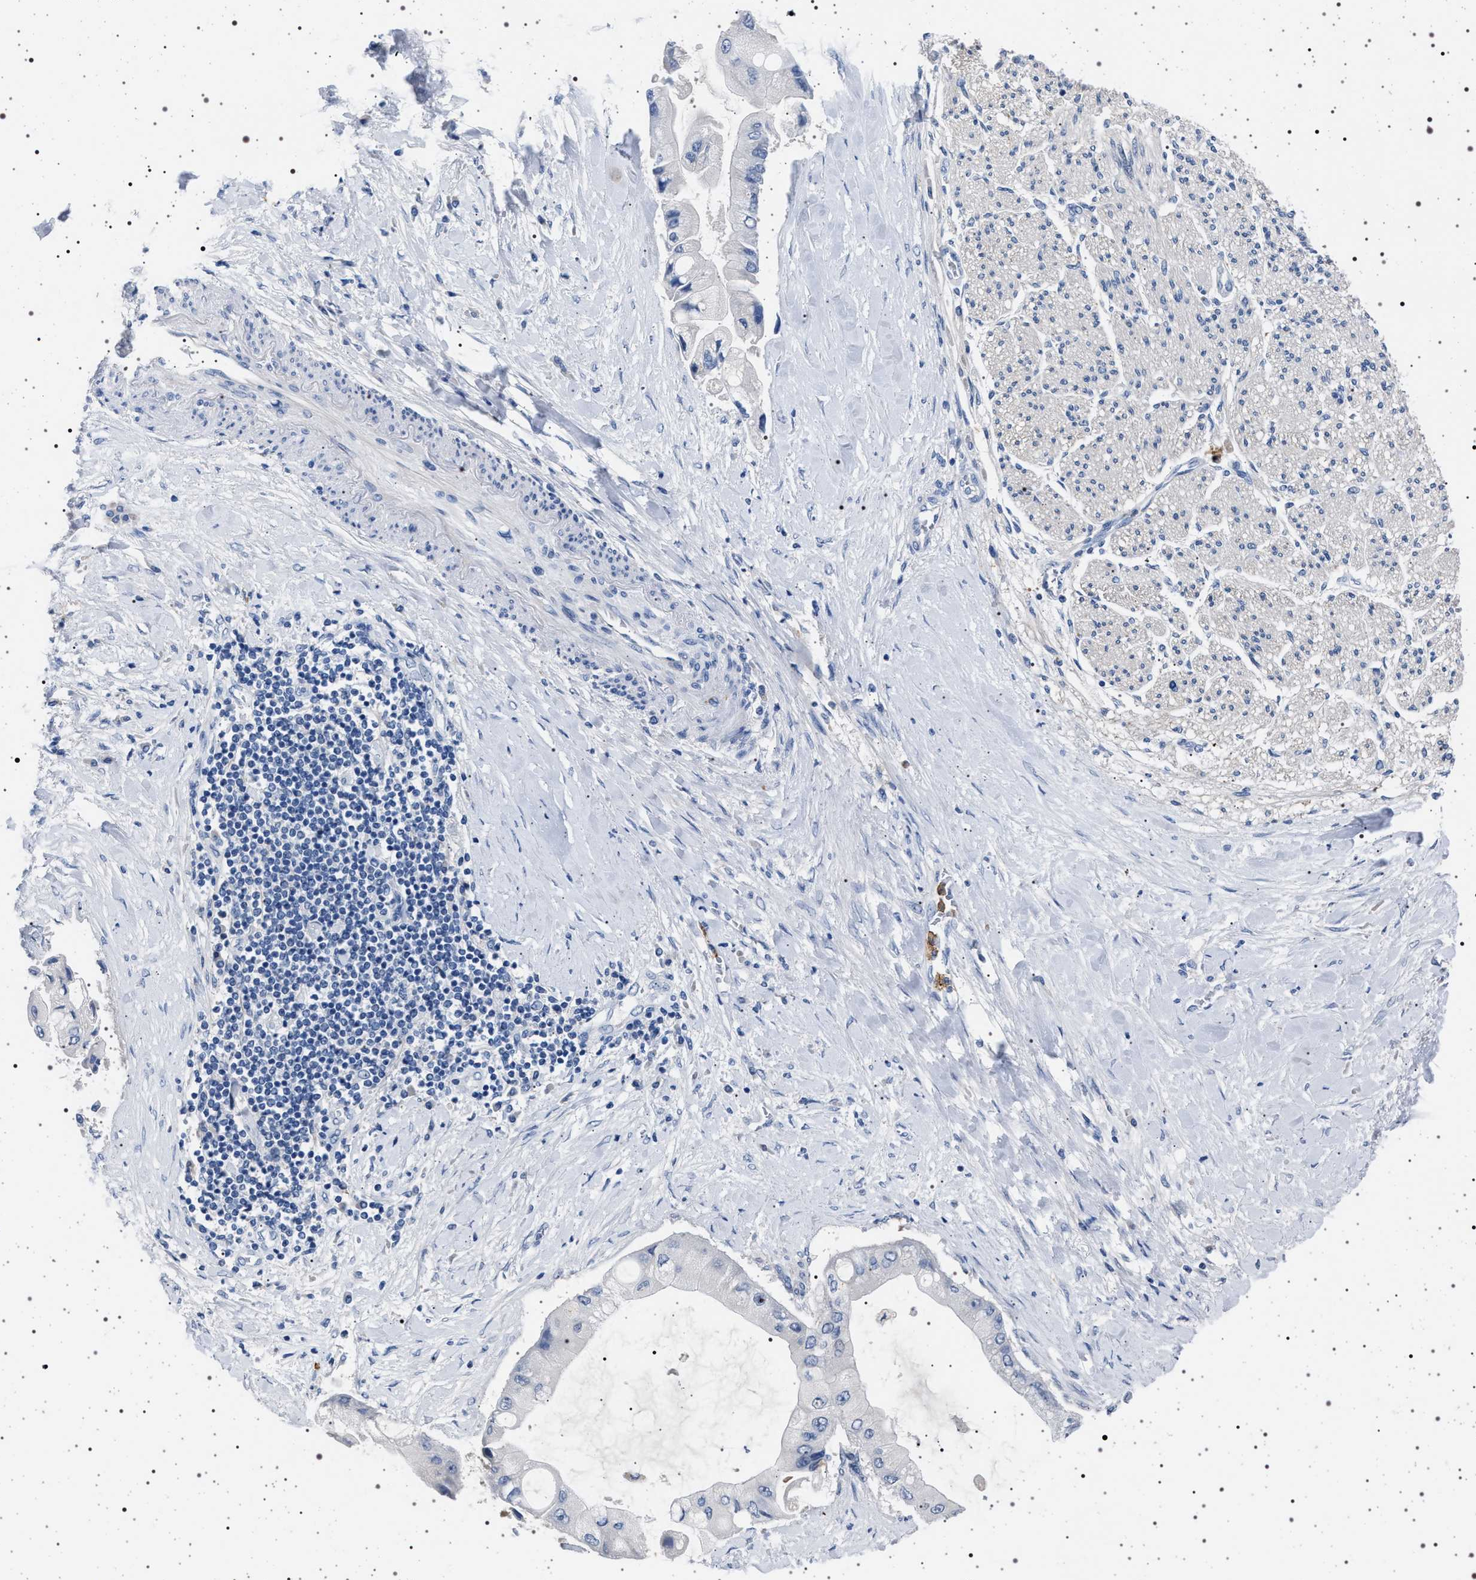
{"staining": {"intensity": "negative", "quantity": "none", "location": "none"}, "tissue": "liver cancer", "cell_type": "Tumor cells", "image_type": "cancer", "snomed": [{"axis": "morphology", "description": "Cholangiocarcinoma"}, {"axis": "topography", "description": "Liver"}], "caption": "Tumor cells show no significant expression in liver cholangiocarcinoma. (DAB (3,3'-diaminobenzidine) immunohistochemistry (IHC) visualized using brightfield microscopy, high magnification).", "gene": "NAT9", "patient": {"sex": "male", "age": 50}}